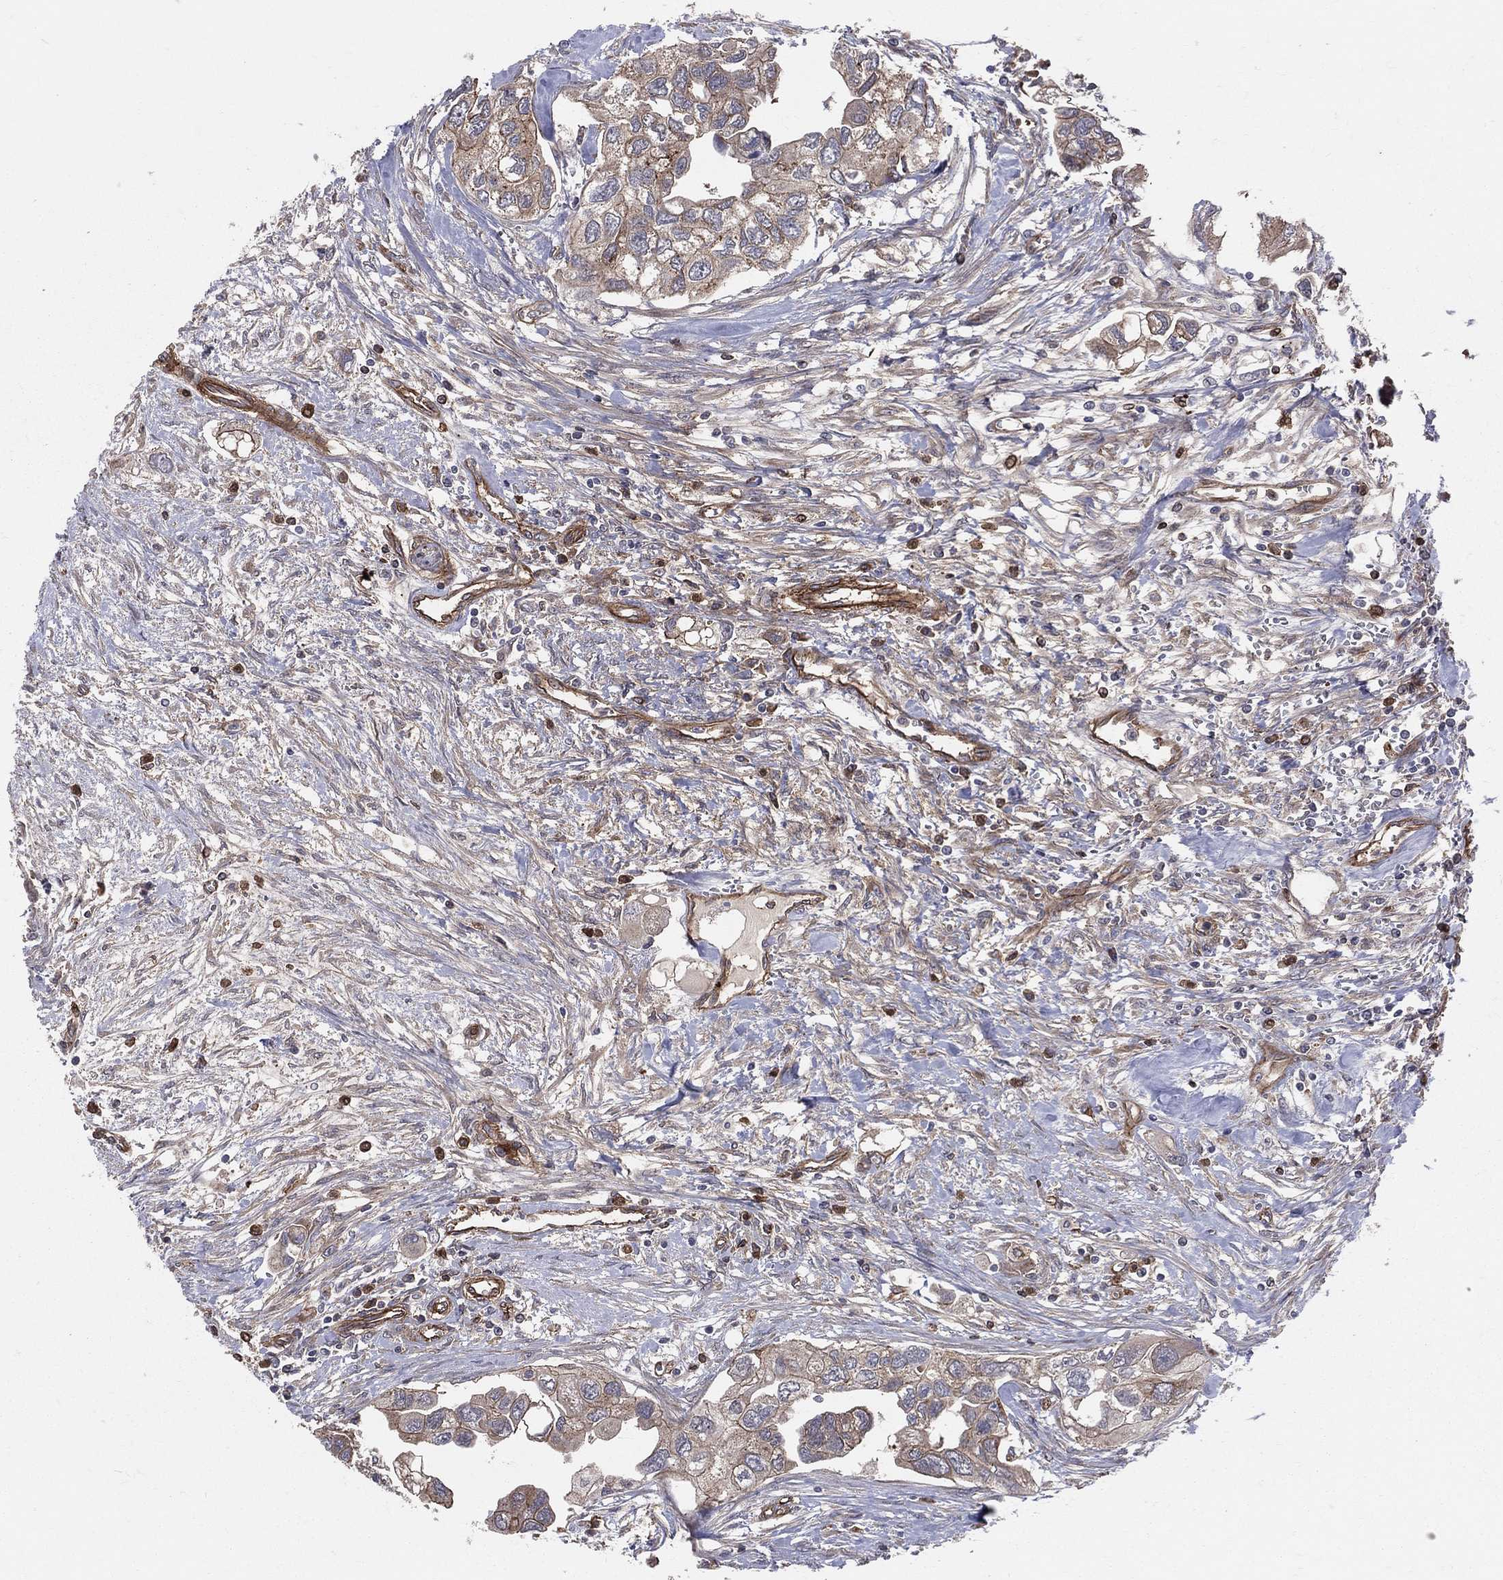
{"staining": {"intensity": "moderate", "quantity": "25%-75%", "location": "cytoplasmic/membranous"}, "tissue": "urothelial cancer", "cell_type": "Tumor cells", "image_type": "cancer", "snomed": [{"axis": "morphology", "description": "Urothelial carcinoma, High grade"}, {"axis": "topography", "description": "Urinary bladder"}], "caption": "High-grade urothelial carcinoma stained with immunohistochemistry (IHC) demonstrates moderate cytoplasmic/membranous expression in approximately 25%-75% of tumor cells.", "gene": "ENTPD1", "patient": {"sex": "male", "age": 59}}